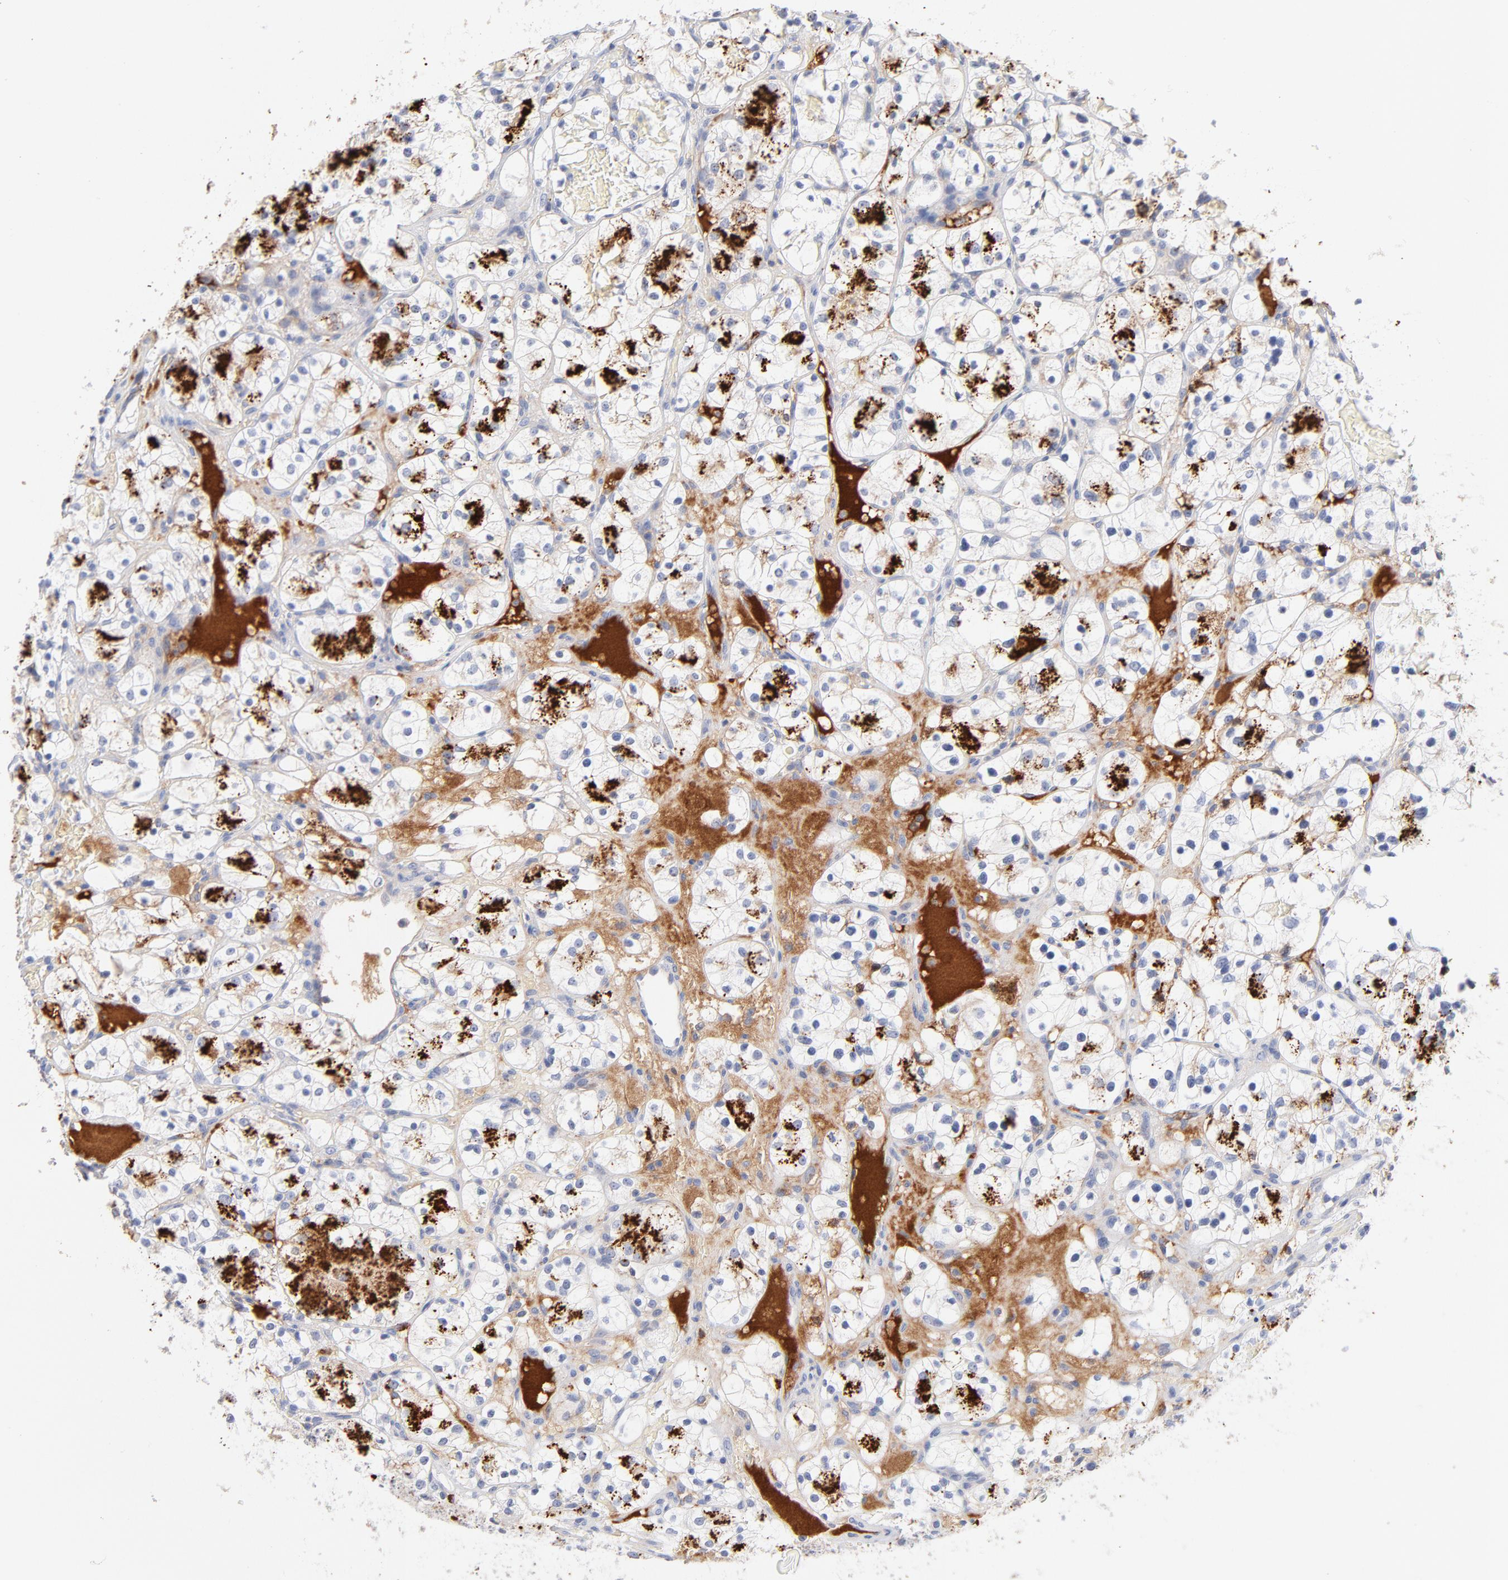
{"staining": {"intensity": "negative", "quantity": "none", "location": "none"}, "tissue": "renal cancer", "cell_type": "Tumor cells", "image_type": "cancer", "snomed": [{"axis": "morphology", "description": "Adenocarcinoma, NOS"}, {"axis": "topography", "description": "Kidney"}], "caption": "Immunohistochemical staining of human renal cancer (adenocarcinoma) exhibits no significant staining in tumor cells. (DAB (3,3'-diaminobenzidine) immunohistochemistry (IHC) visualized using brightfield microscopy, high magnification).", "gene": "PLAT", "patient": {"sex": "female", "age": 60}}